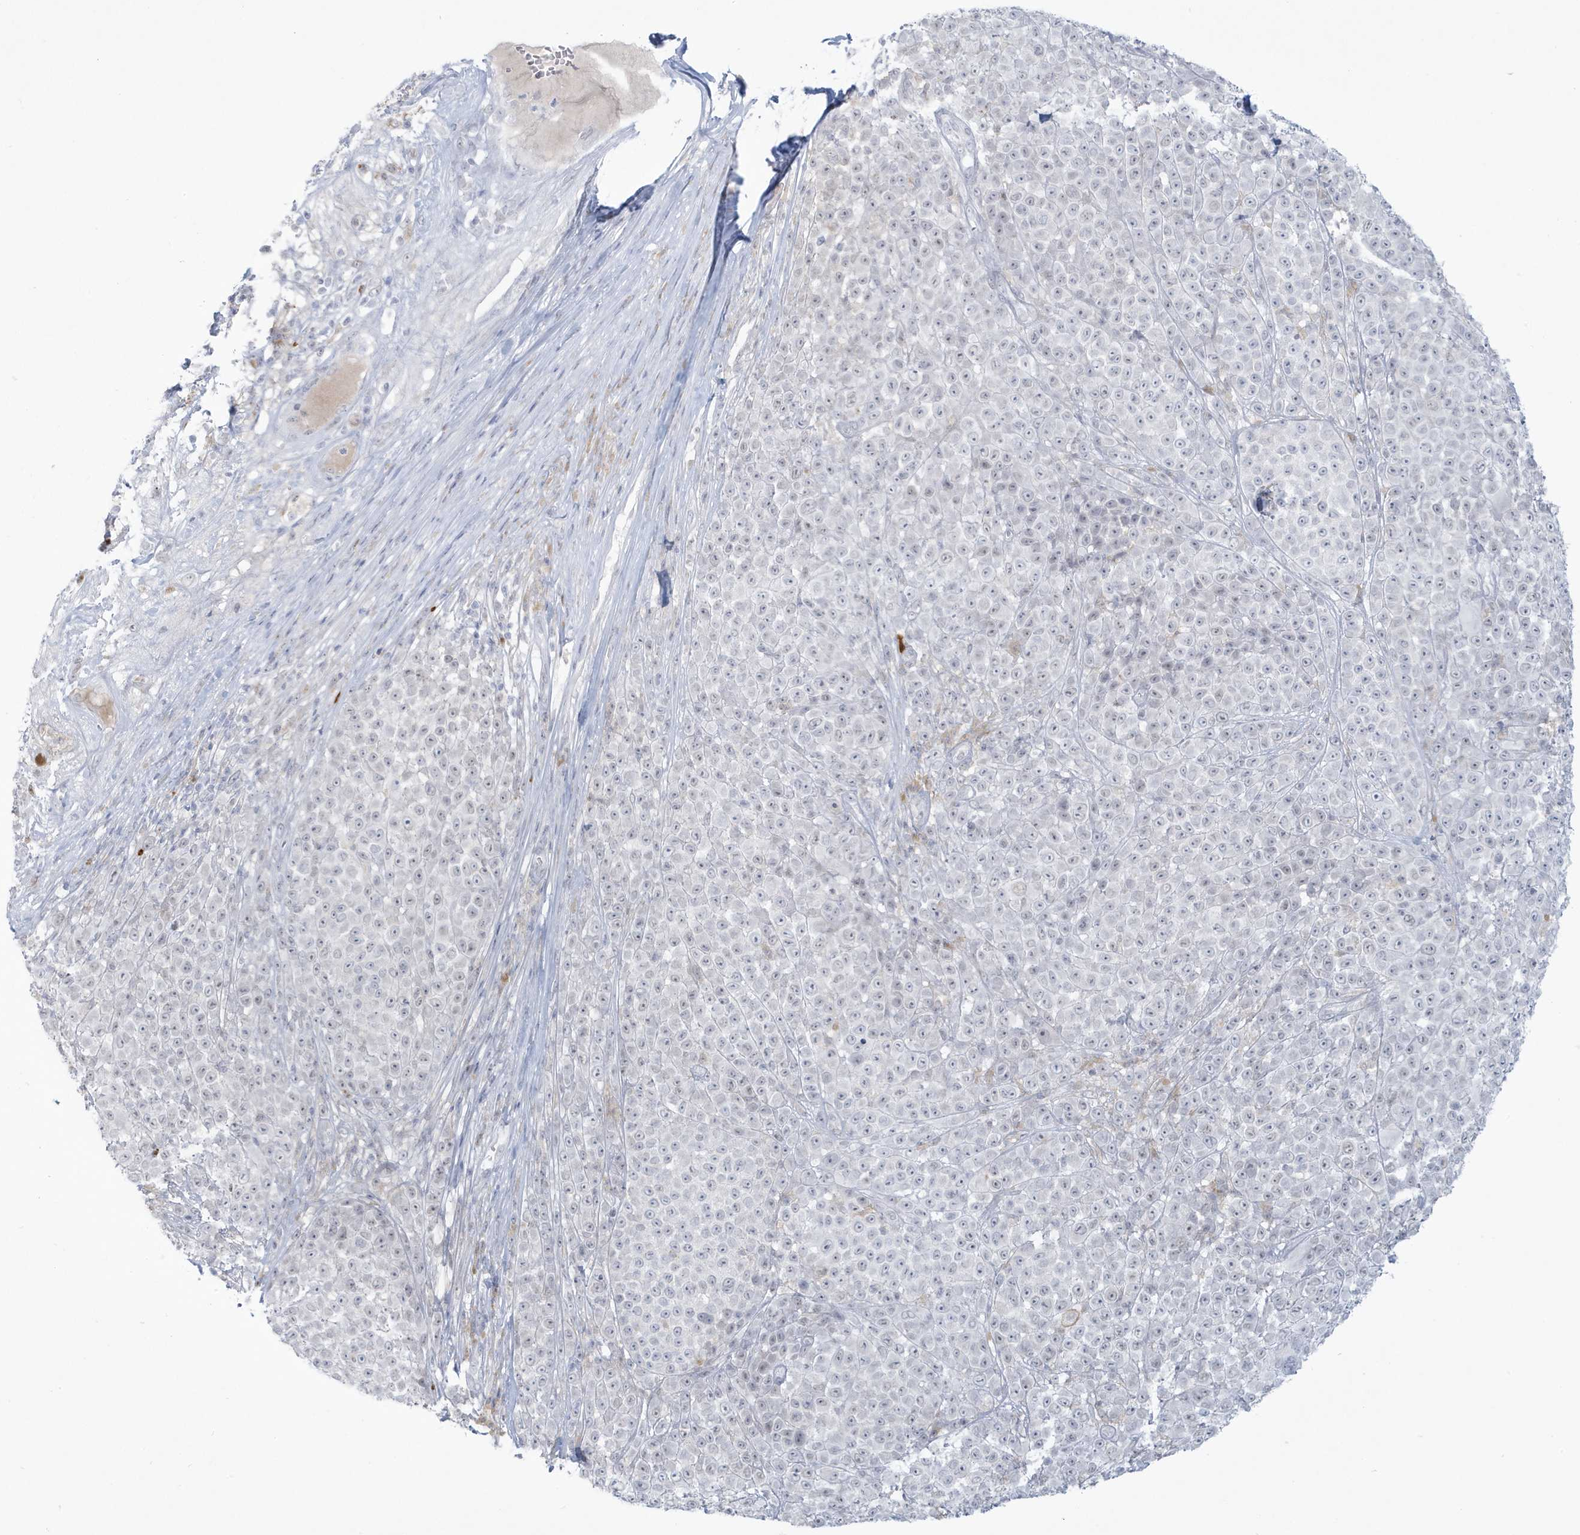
{"staining": {"intensity": "negative", "quantity": "none", "location": "none"}, "tissue": "melanoma", "cell_type": "Tumor cells", "image_type": "cancer", "snomed": [{"axis": "morphology", "description": "Malignant melanoma, NOS"}, {"axis": "topography", "description": "Skin"}], "caption": "DAB immunohistochemical staining of malignant melanoma demonstrates no significant staining in tumor cells.", "gene": "HERC6", "patient": {"sex": "female", "age": 94}}